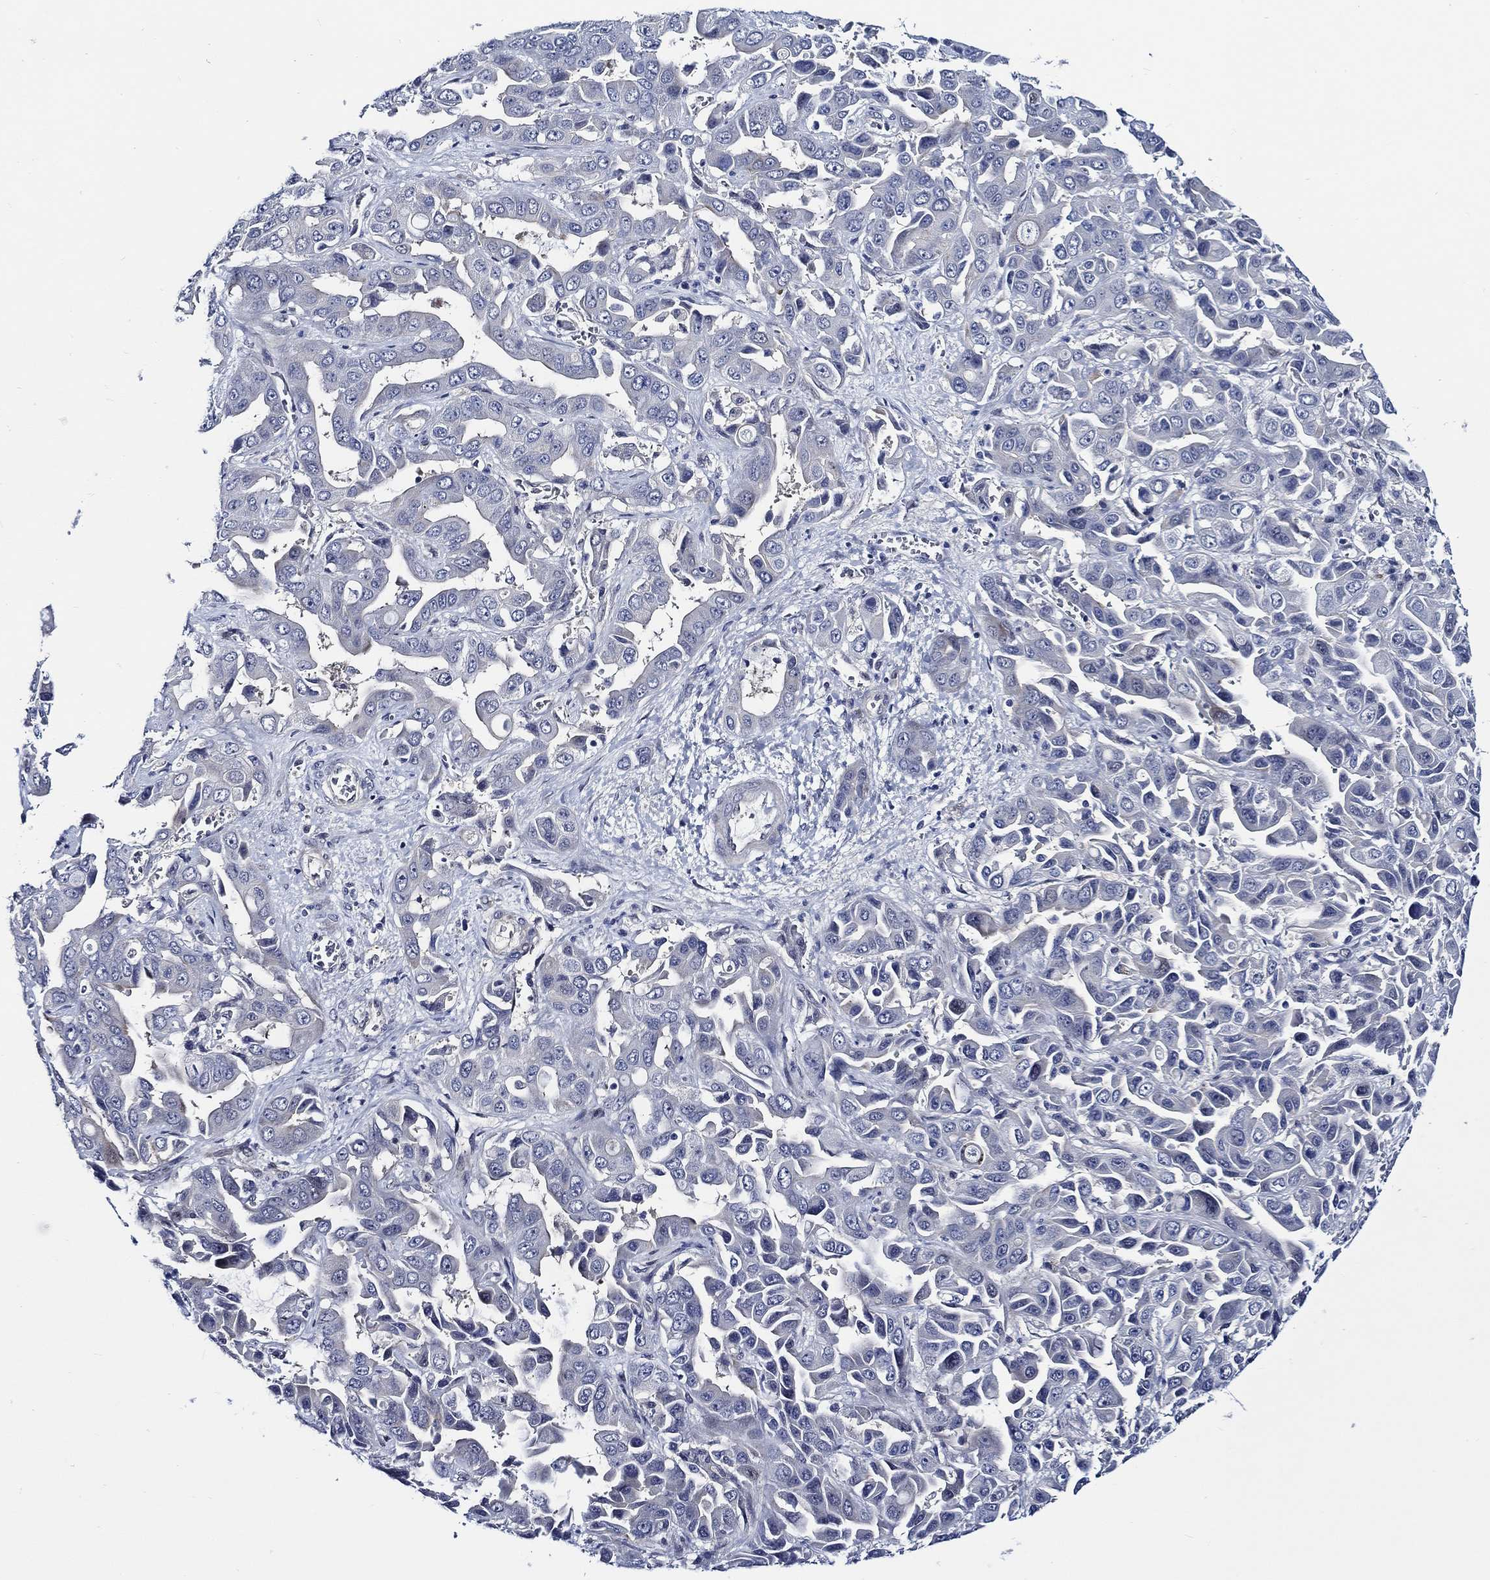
{"staining": {"intensity": "negative", "quantity": "none", "location": "none"}, "tissue": "liver cancer", "cell_type": "Tumor cells", "image_type": "cancer", "snomed": [{"axis": "morphology", "description": "Cholangiocarcinoma"}, {"axis": "topography", "description": "Liver"}], "caption": "The photomicrograph exhibits no significant expression in tumor cells of cholangiocarcinoma (liver). (Brightfield microscopy of DAB (3,3'-diaminobenzidine) immunohistochemistry (IHC) at high magnification).", "gene": "C8orf48", "patient": {"sex": "female", "age": 52}}